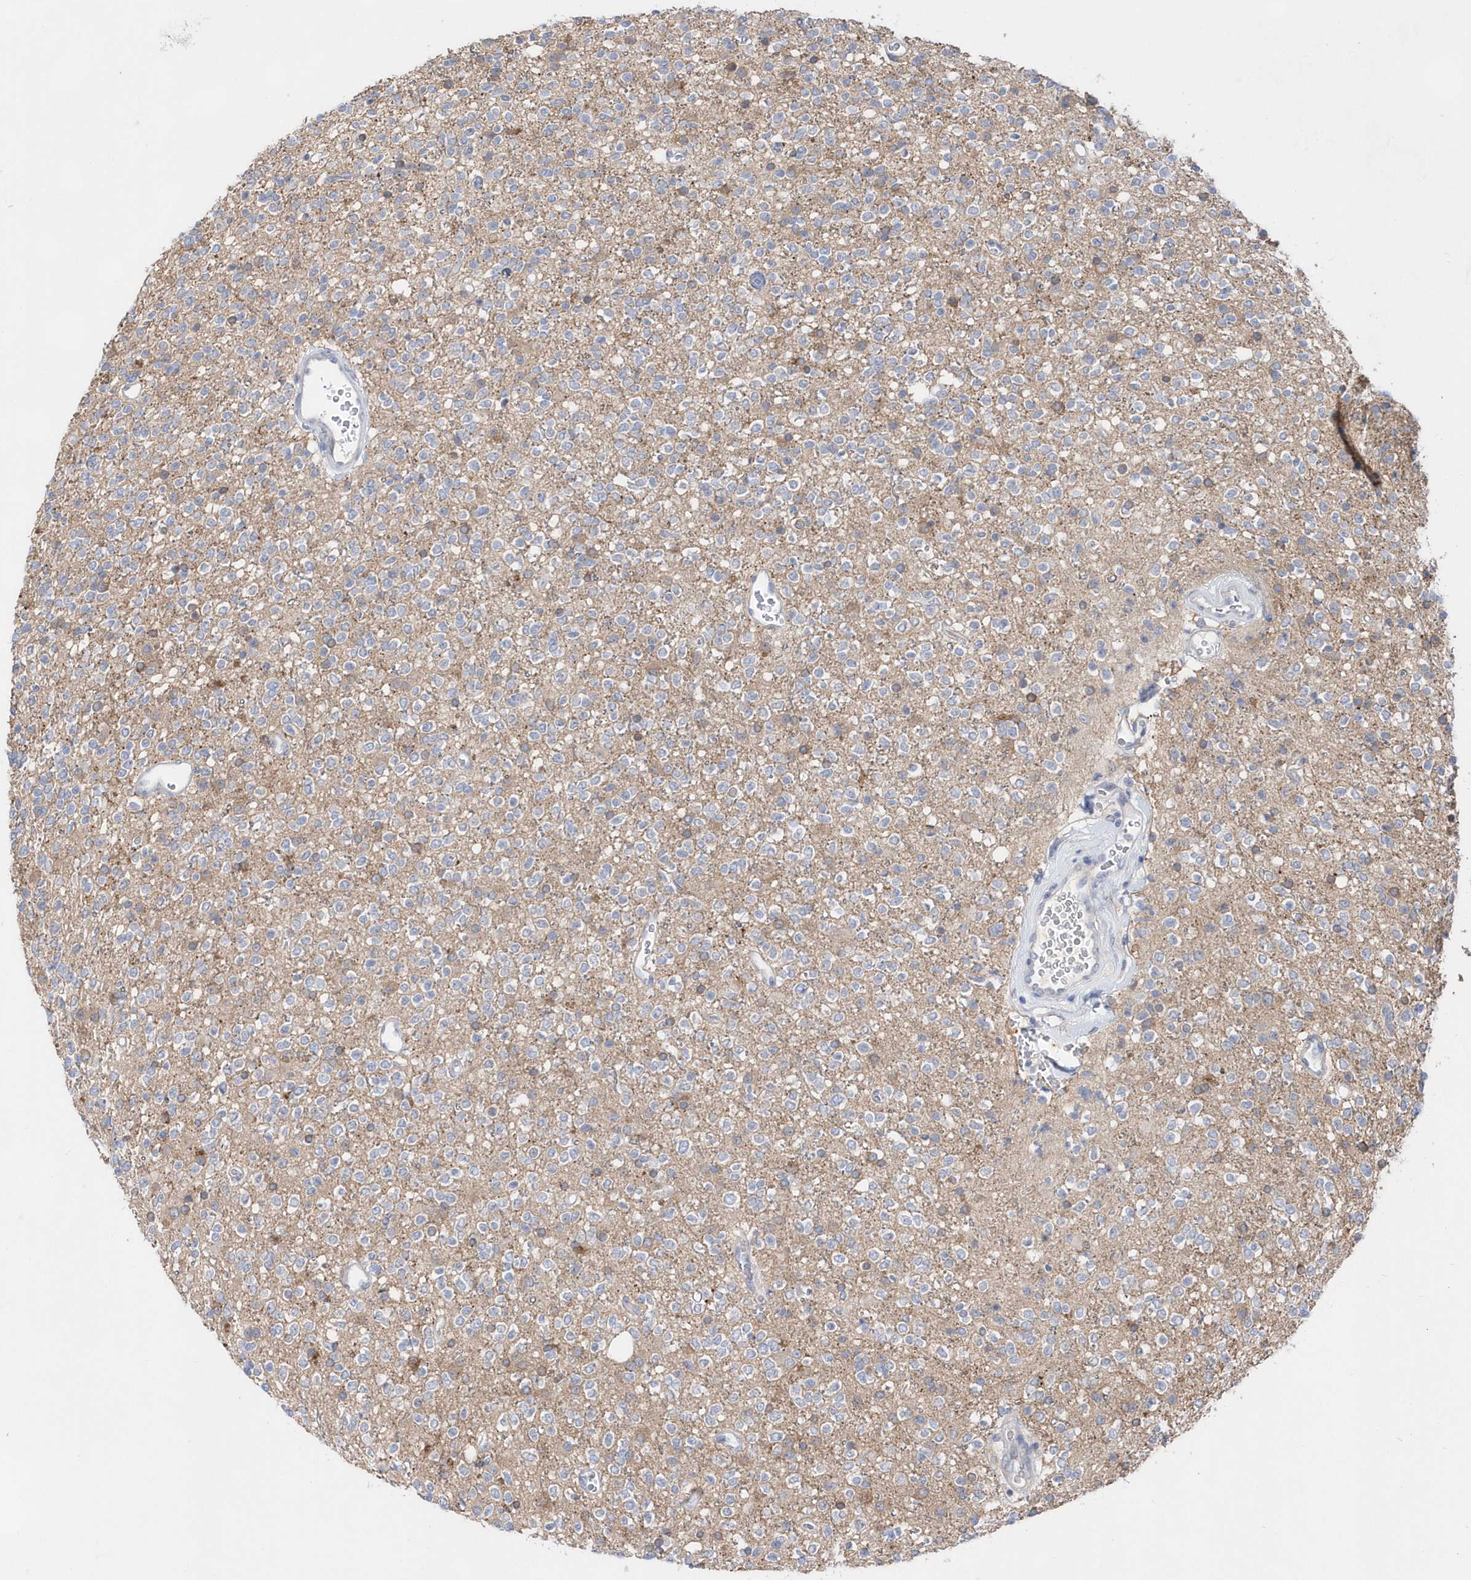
{"staining": {"intensity": "negative", "quantity": "none", "location": "none"}, "tissue": "glioma", "cell_type": "Tumor cells", "image_type": "cancer", "snomed": [{"axis": "morphology", "description": "Glioma, malignant, High grade"}, {"axis": "topography", "description": "Brain"}], "caption": "Human malignant high-grade glioma stained for a protein using immunohistochemistry exhibits no expression in tumor cells.", "gene": "BDH2", "patient": {"sex": "male", "age": 34}}